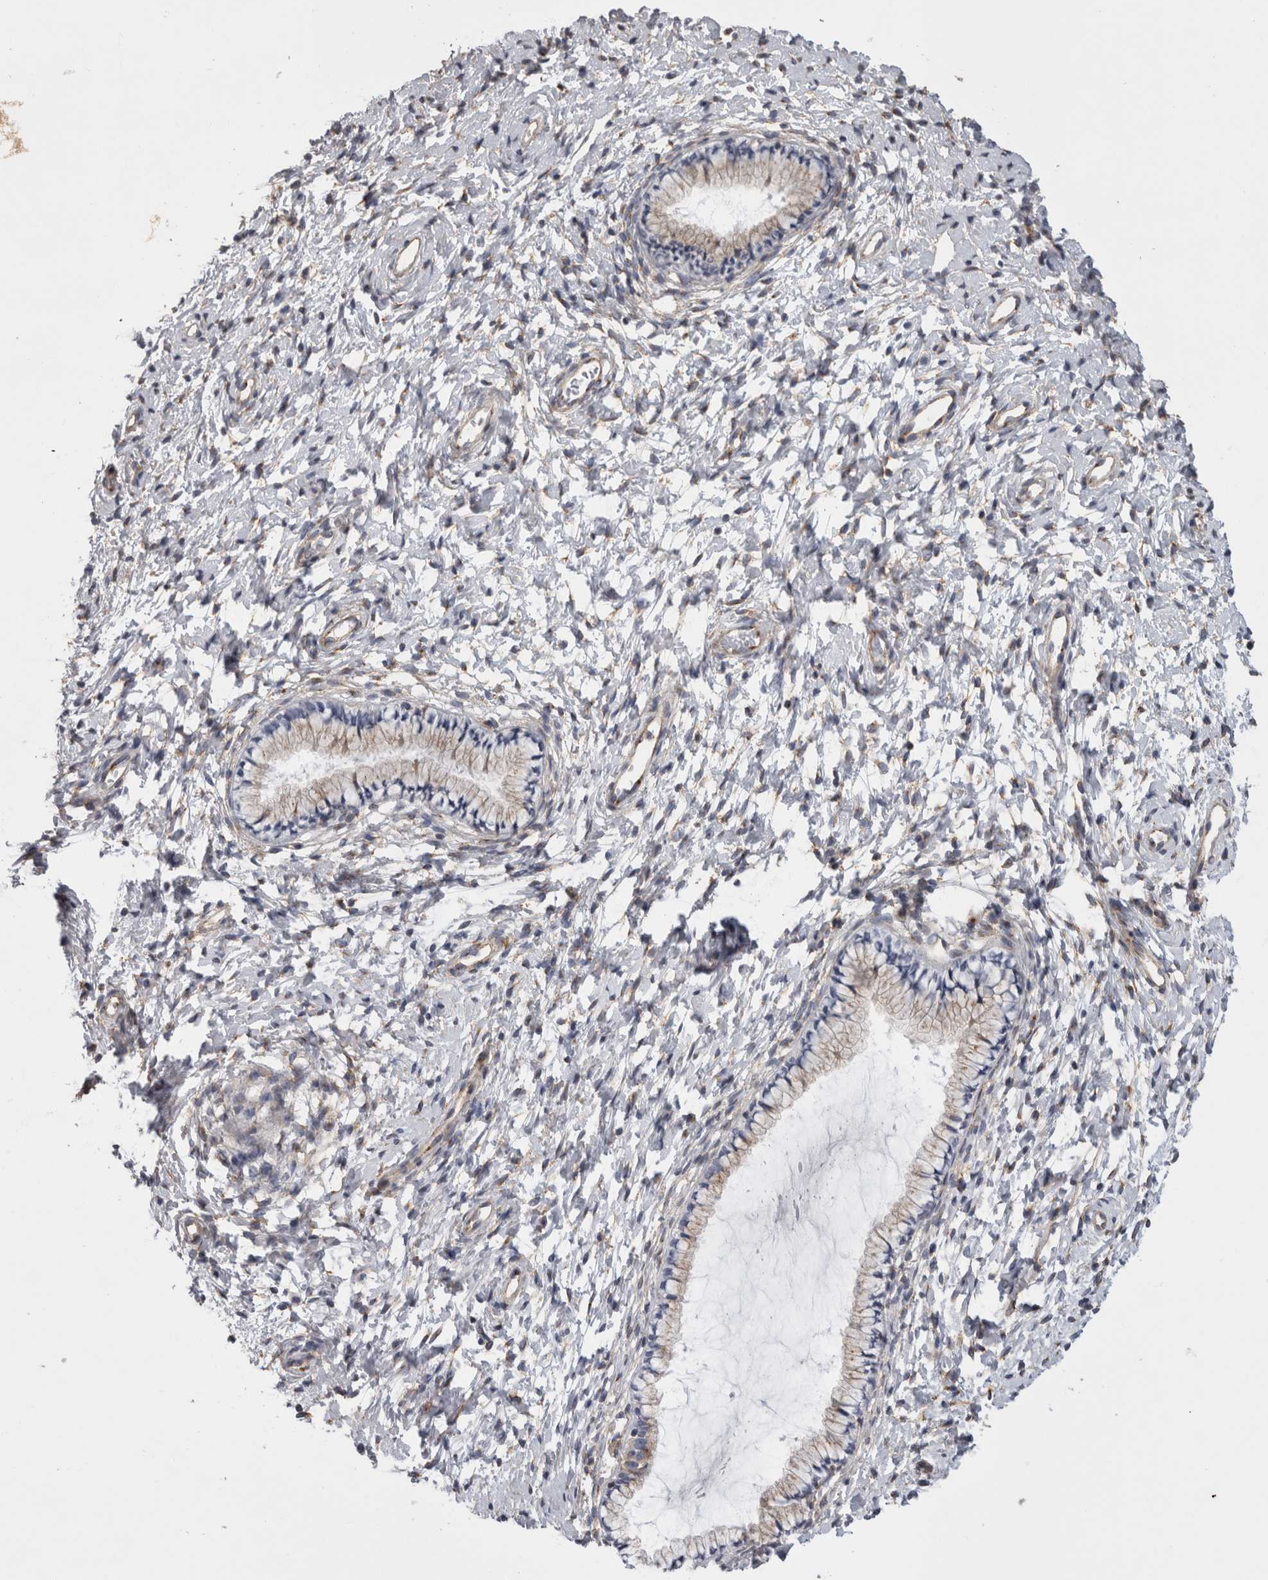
{"staining": {"intensity": "negative", "quantity": "none", "location": "none"}, "tissue": "cervix", "cell_type": "Glandular cells", "image_type": "normal", "snomed": [{"axis": "morphology", "description": "Normal tissue, NOS"}, {"axis": "topography", "description": "Cervix"}], "caption": "An immunohistochemistry image of unremarkable cervix is shown. There is no staining in glandular cells of cervix.", "gene": "ATXN3L", "patient": {"sex": "female", "age": 72}}